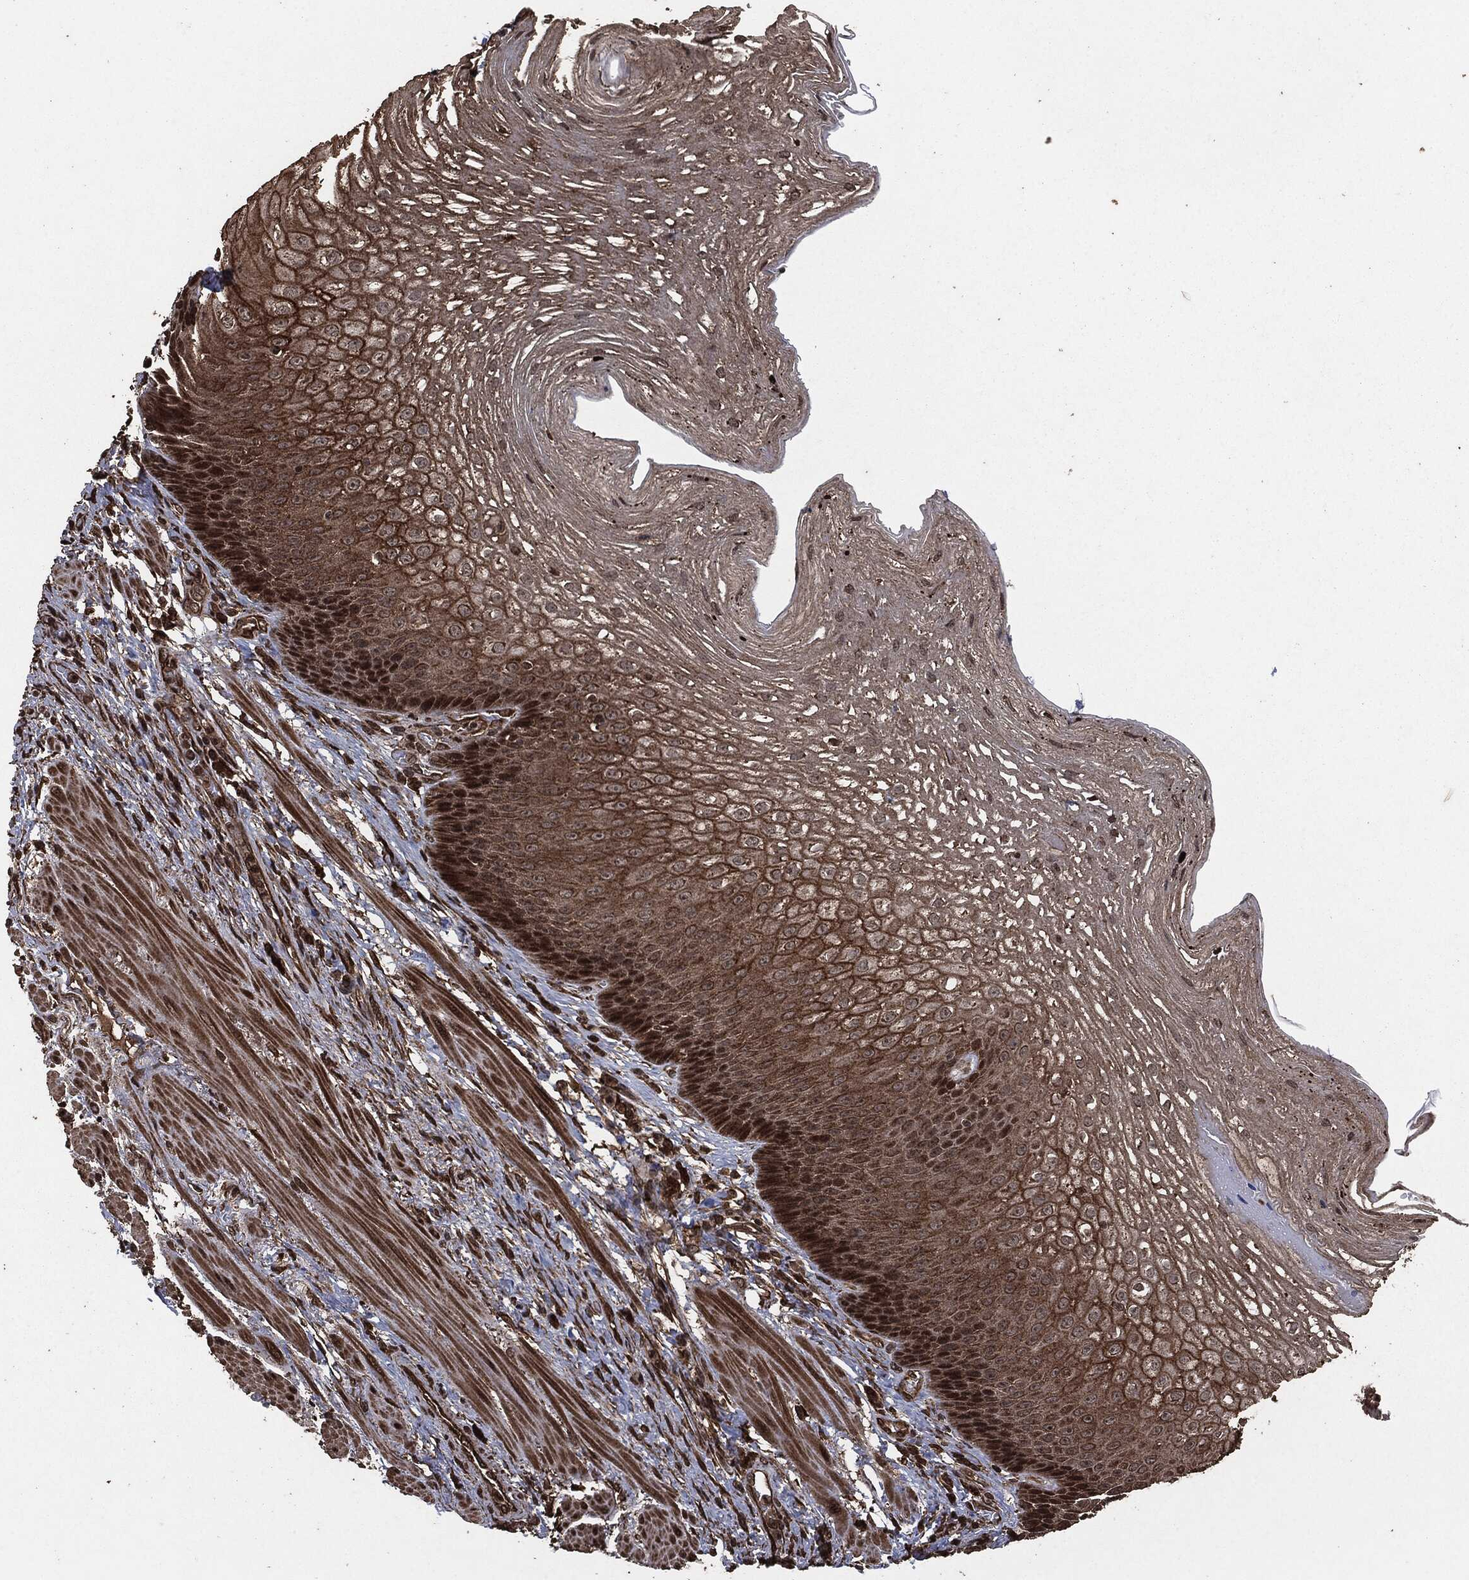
{"staining": {"intensity": "strong", "quantity": "25%-75%", "location": "cytoplasmic/membranous,nuclear"}, "tissue": "esophagus", "cell_type": "Squamous epithelial cells", "image_type": "normal", "snomed": [{"axis": "morphology", "description": "Normal tissue, NOS"}, {"axis": "topography", "description": "Esophagus"}], "caption": "The image demonstrates a brown stain indicating the presence of a protein in the cytoplasmic/membranous,nuclear of squamous epithelial cells in esophagus.", "gene": "EGFR", "patient": {"sex": "male", "age": 63}}